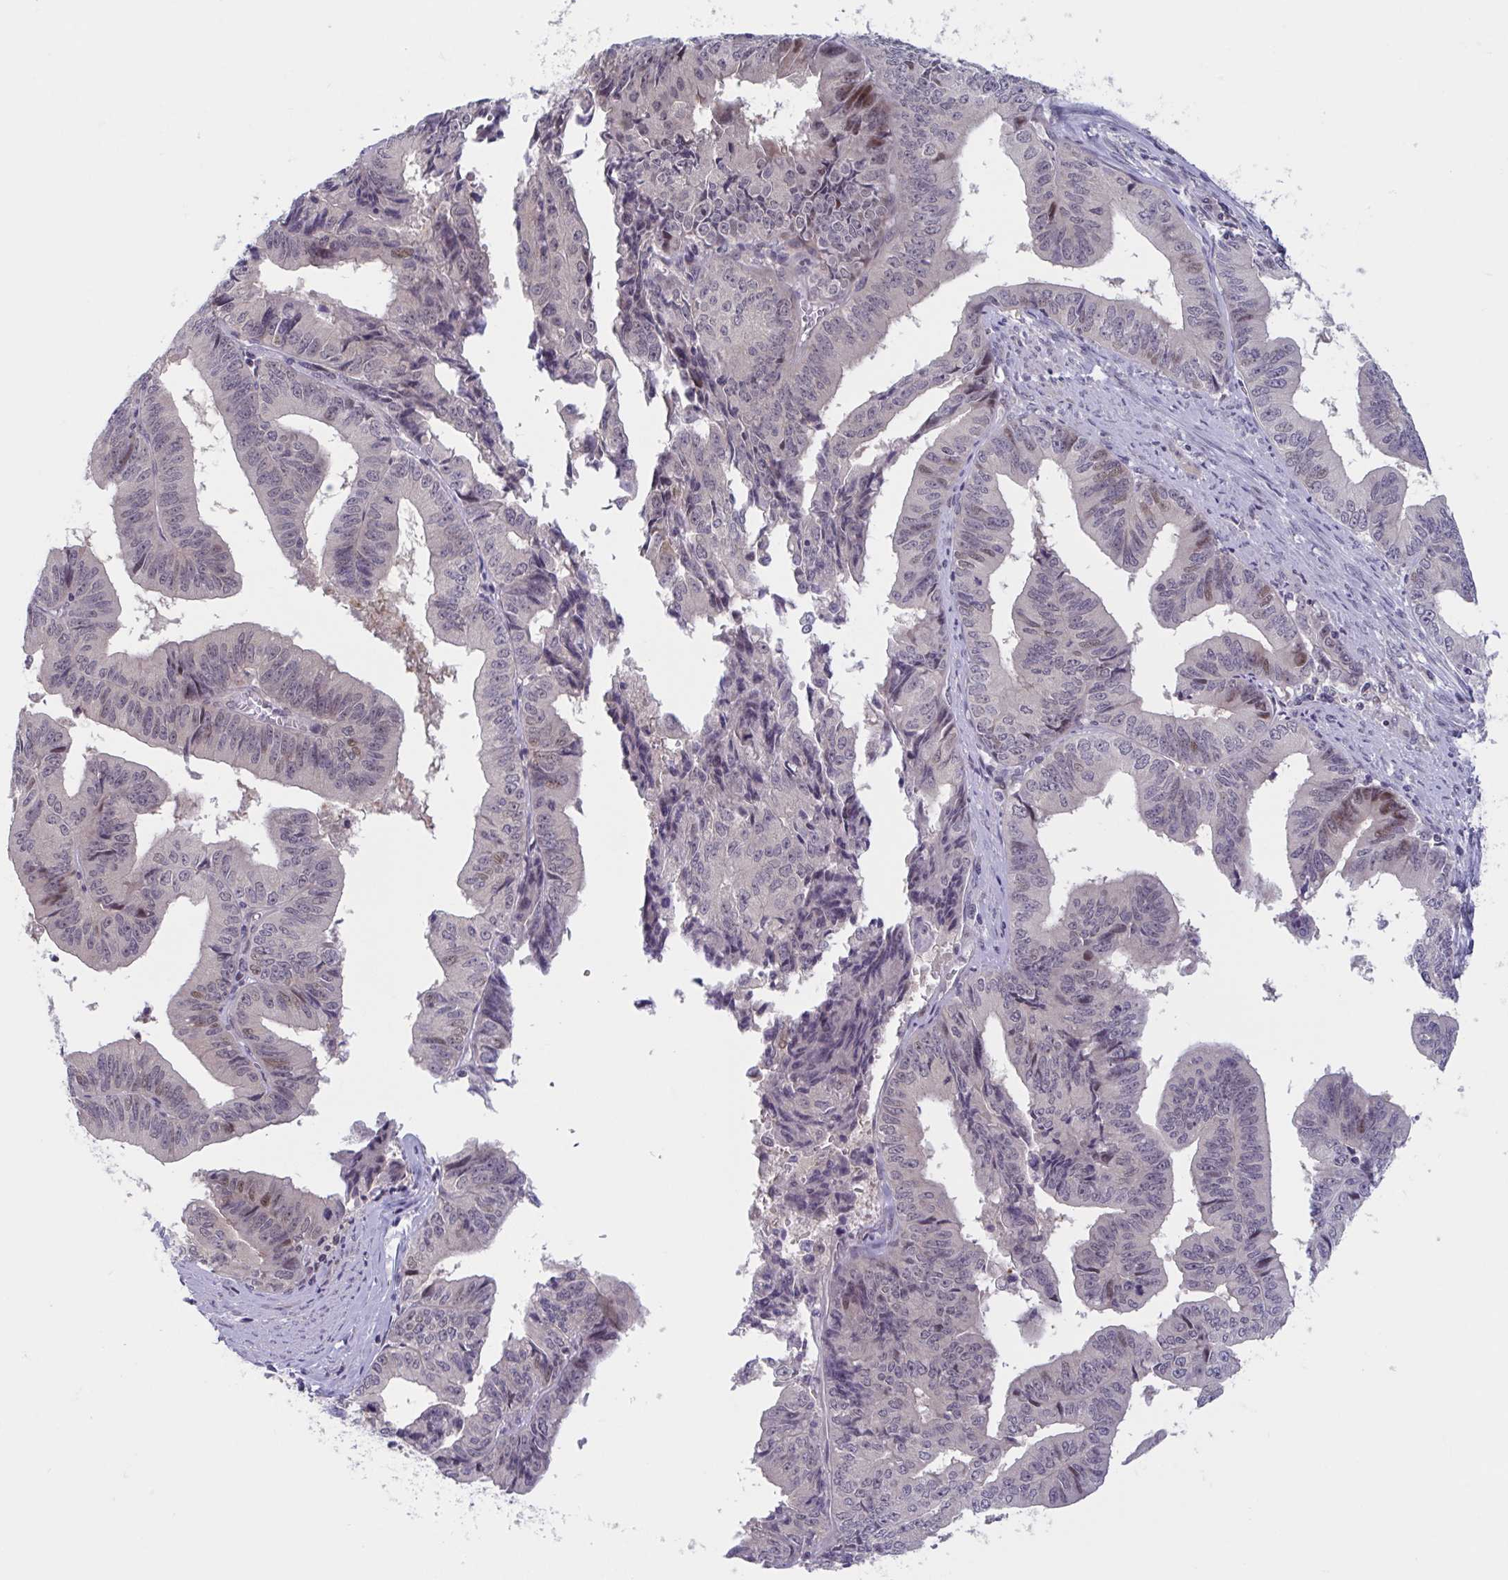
{"staining": {"intensity": "moderate", "quantity": "<25%", "location": "nuclear"}, "tissue": "endometrial cancer", "cell_type": "Tumor cells", "image_type": "cancer", "snomed": [{"axis": "morphology", "description": "Adenocarcinoma, NOS"}, {"axis": "topography", "description": "Endometrium"}], "caption": "This is an image of immunohistochemistry staining of endometrial cancer, which shows moderate positivity in the nuclear of tumor cells.", "gene": "RIOK1", "patient": {"sex": "female", "age": 65}}